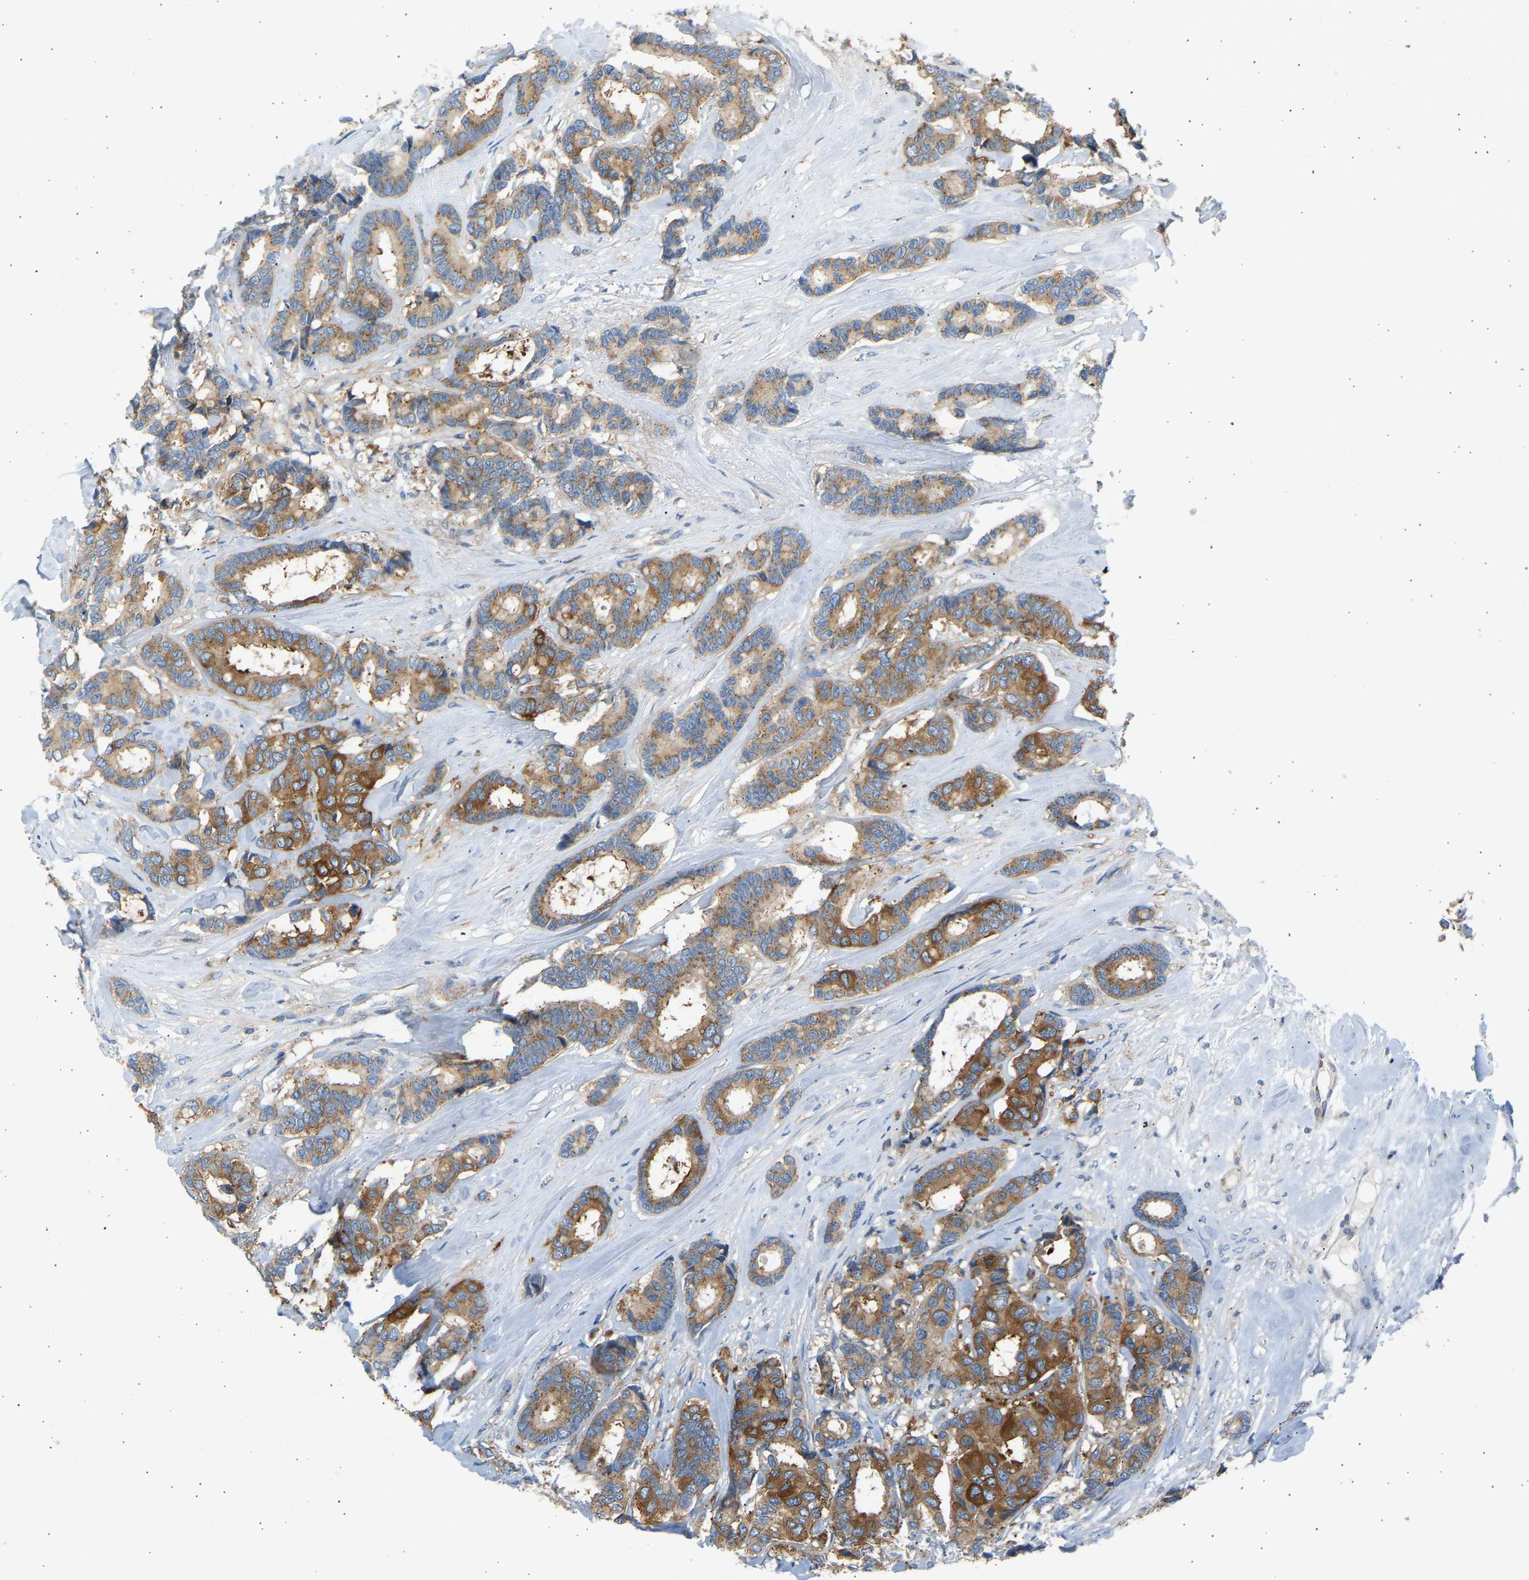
{"staining": {"intensity": "moderate", "quantity": ">75%", "location": "cytoplasmic/membranous"}, "tissue": "breast cancer", "cell_type": "Tumor cells", "image_type": "cancer", "snomed": [{"axis": "morphology", "description": "Duct carcinoma"}, {"axis": "topography", "description": "Breast"}], "caption": "Human breast cancer (invasive ductal carcinoma) stained for a protein (brown) reveals moderate cytoplasmic/membranous positive expression in about >75% of tumor cells.", "gene": "TRIM50", "patient": {"sex": "female", "age": 87}}